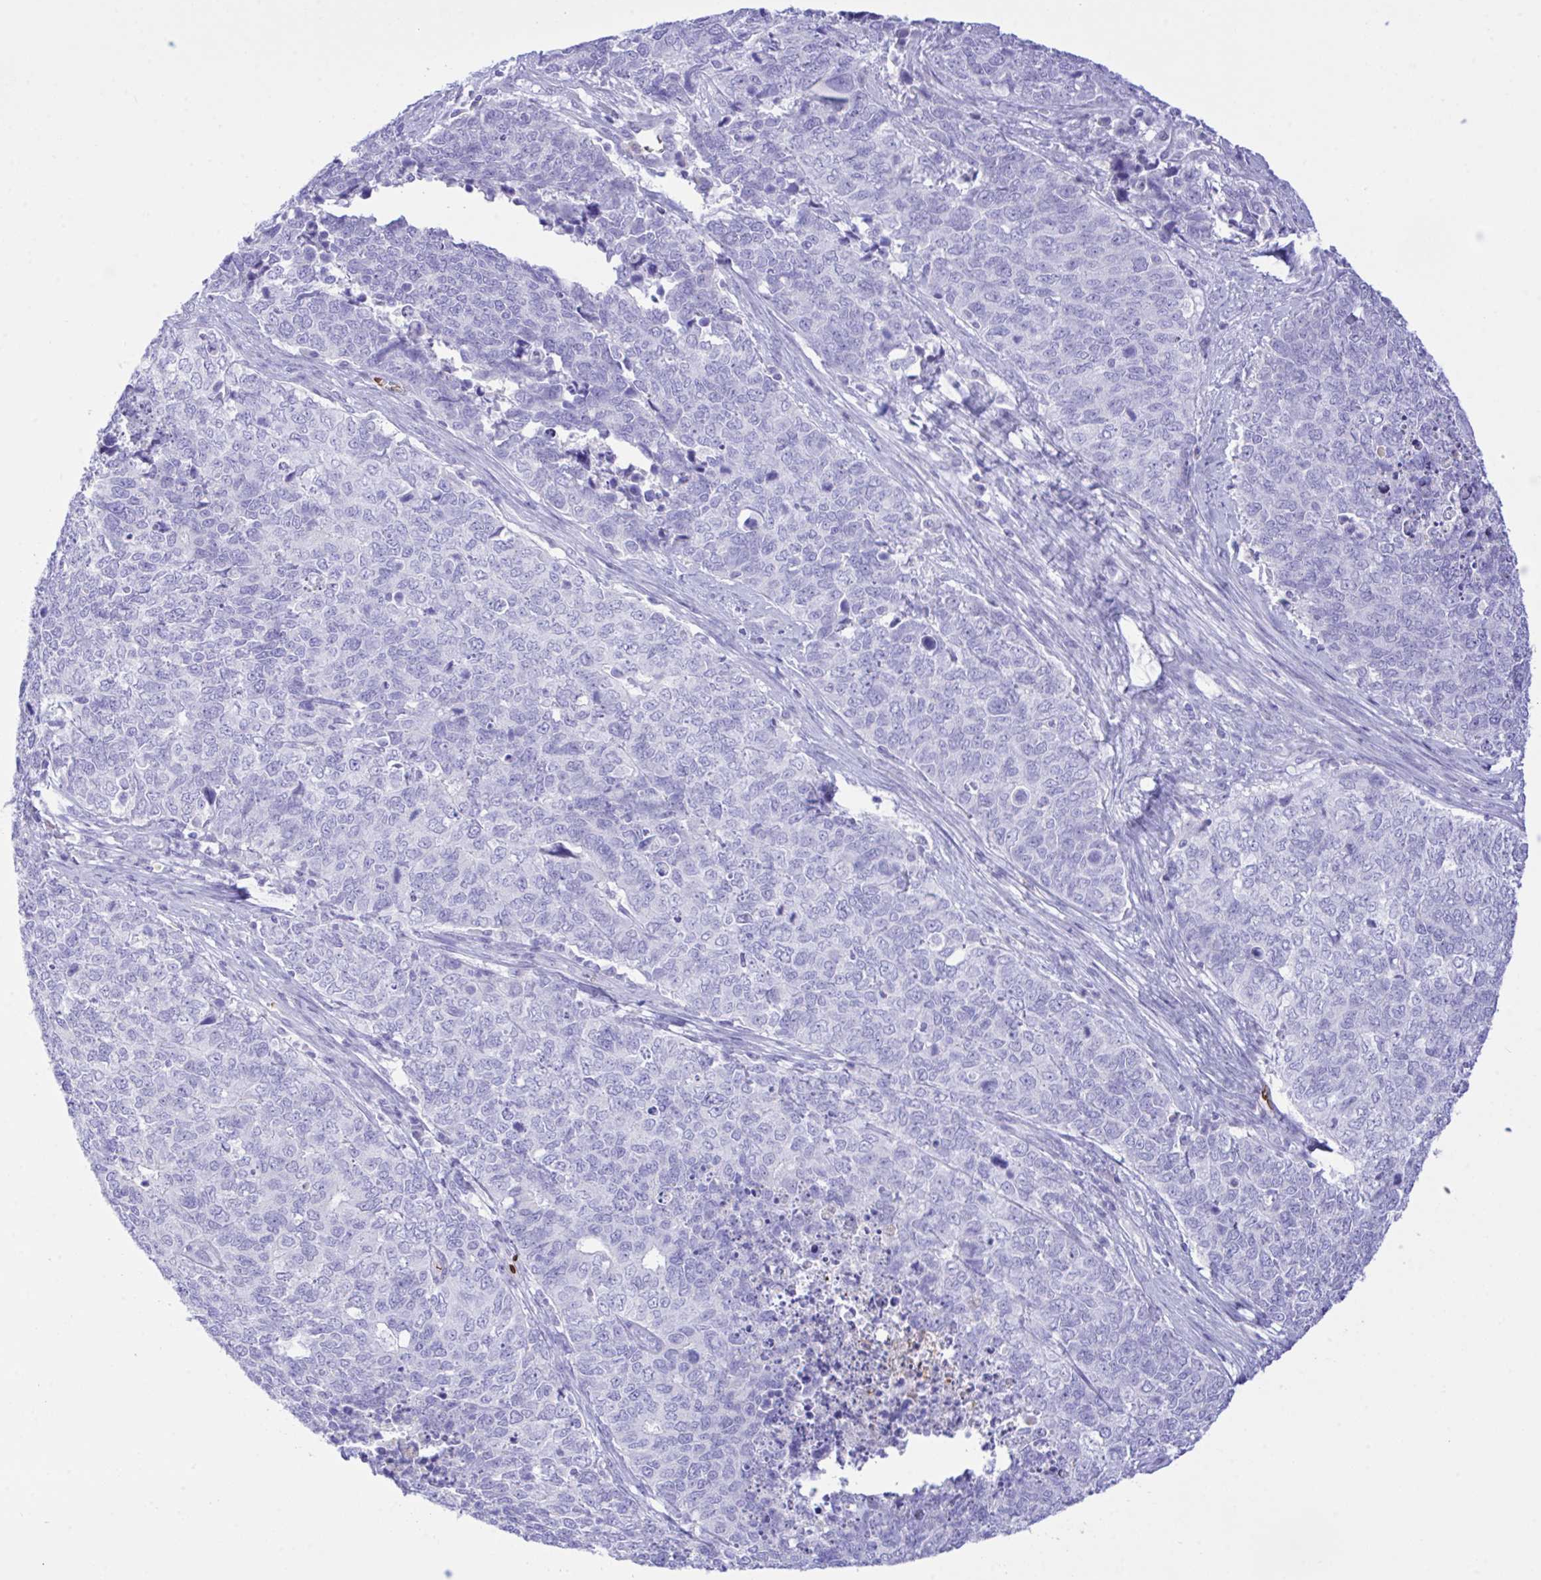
{"staining": {"intensity": "negative", "quantity": "none", "location": "none"}, "tissue": "cervical cancer", "cell_type": "Tumor cells", "image_type": "cancer", "snomed": [{"axis": "morphology", "description": "Adenocarcinoma, NOS"}, {"axis": "topography", "description": "Cervix"}], "caption": "Immunohistochemical staining of cervical adenocarcinoma reveals no significant expression in tumor cells. (DAB immunohistochemistry, high magnification).", "gene": "ZNF221", "patient": {"sex": "female", "age": 63}}